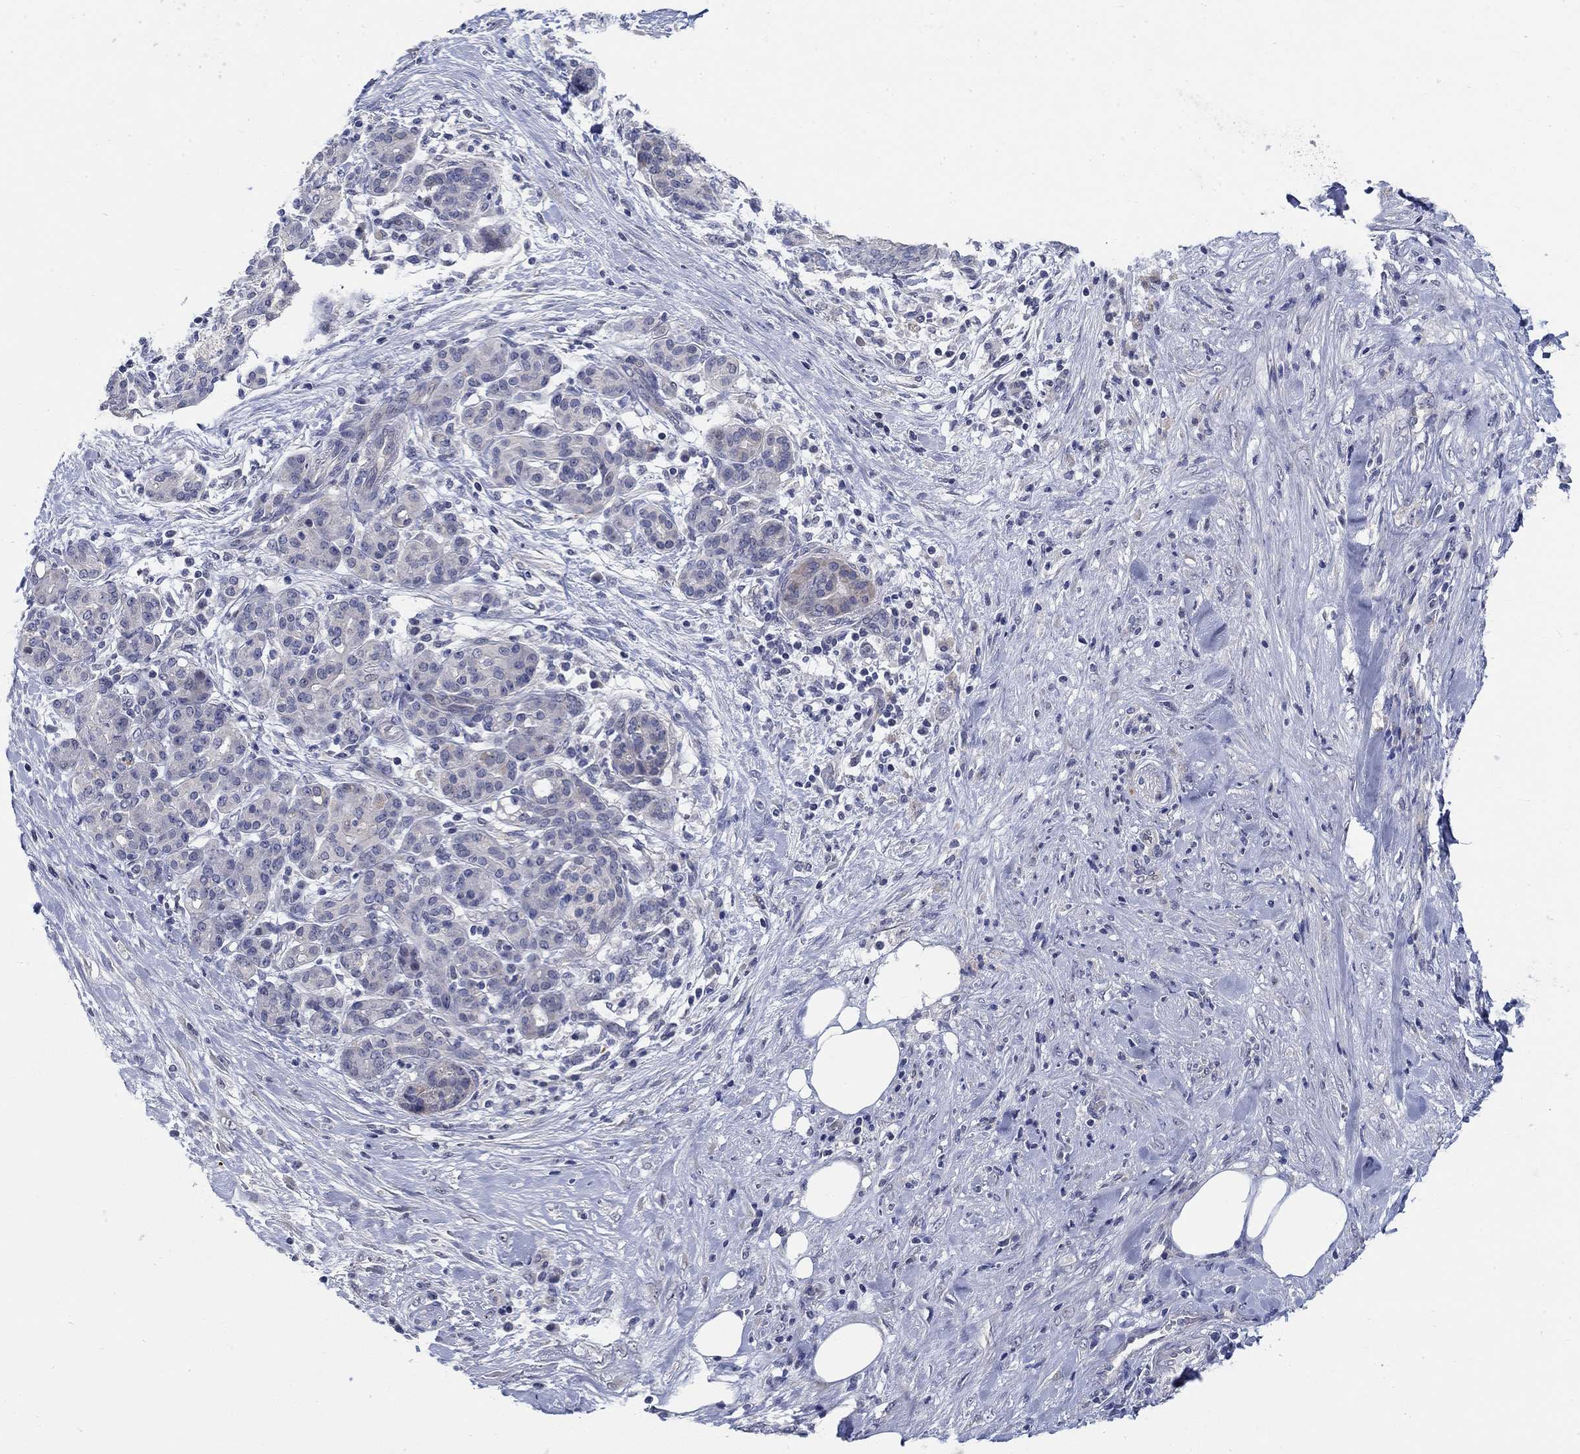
{"staining": {"intensity": "strong", "quantity": "<25%", "location": "nuclear"}, "tissue": "pancreatic cancer", "cell_type": "Tumor cells", "image_type": "cancer", "snomed": [{"axis": "morphology", "description": "Adenocarcinoma, NOS"}, {"axis": "topography", "description": "Pancreas"}], "caption": "Adenocarcinoma (pancreatic) stained for a protein (brown) shows strong nuclear positive staining in approximately <25% of tumor cells.", "gene": "SMIM18", "patient": {"sex": "male", "age": 44}}